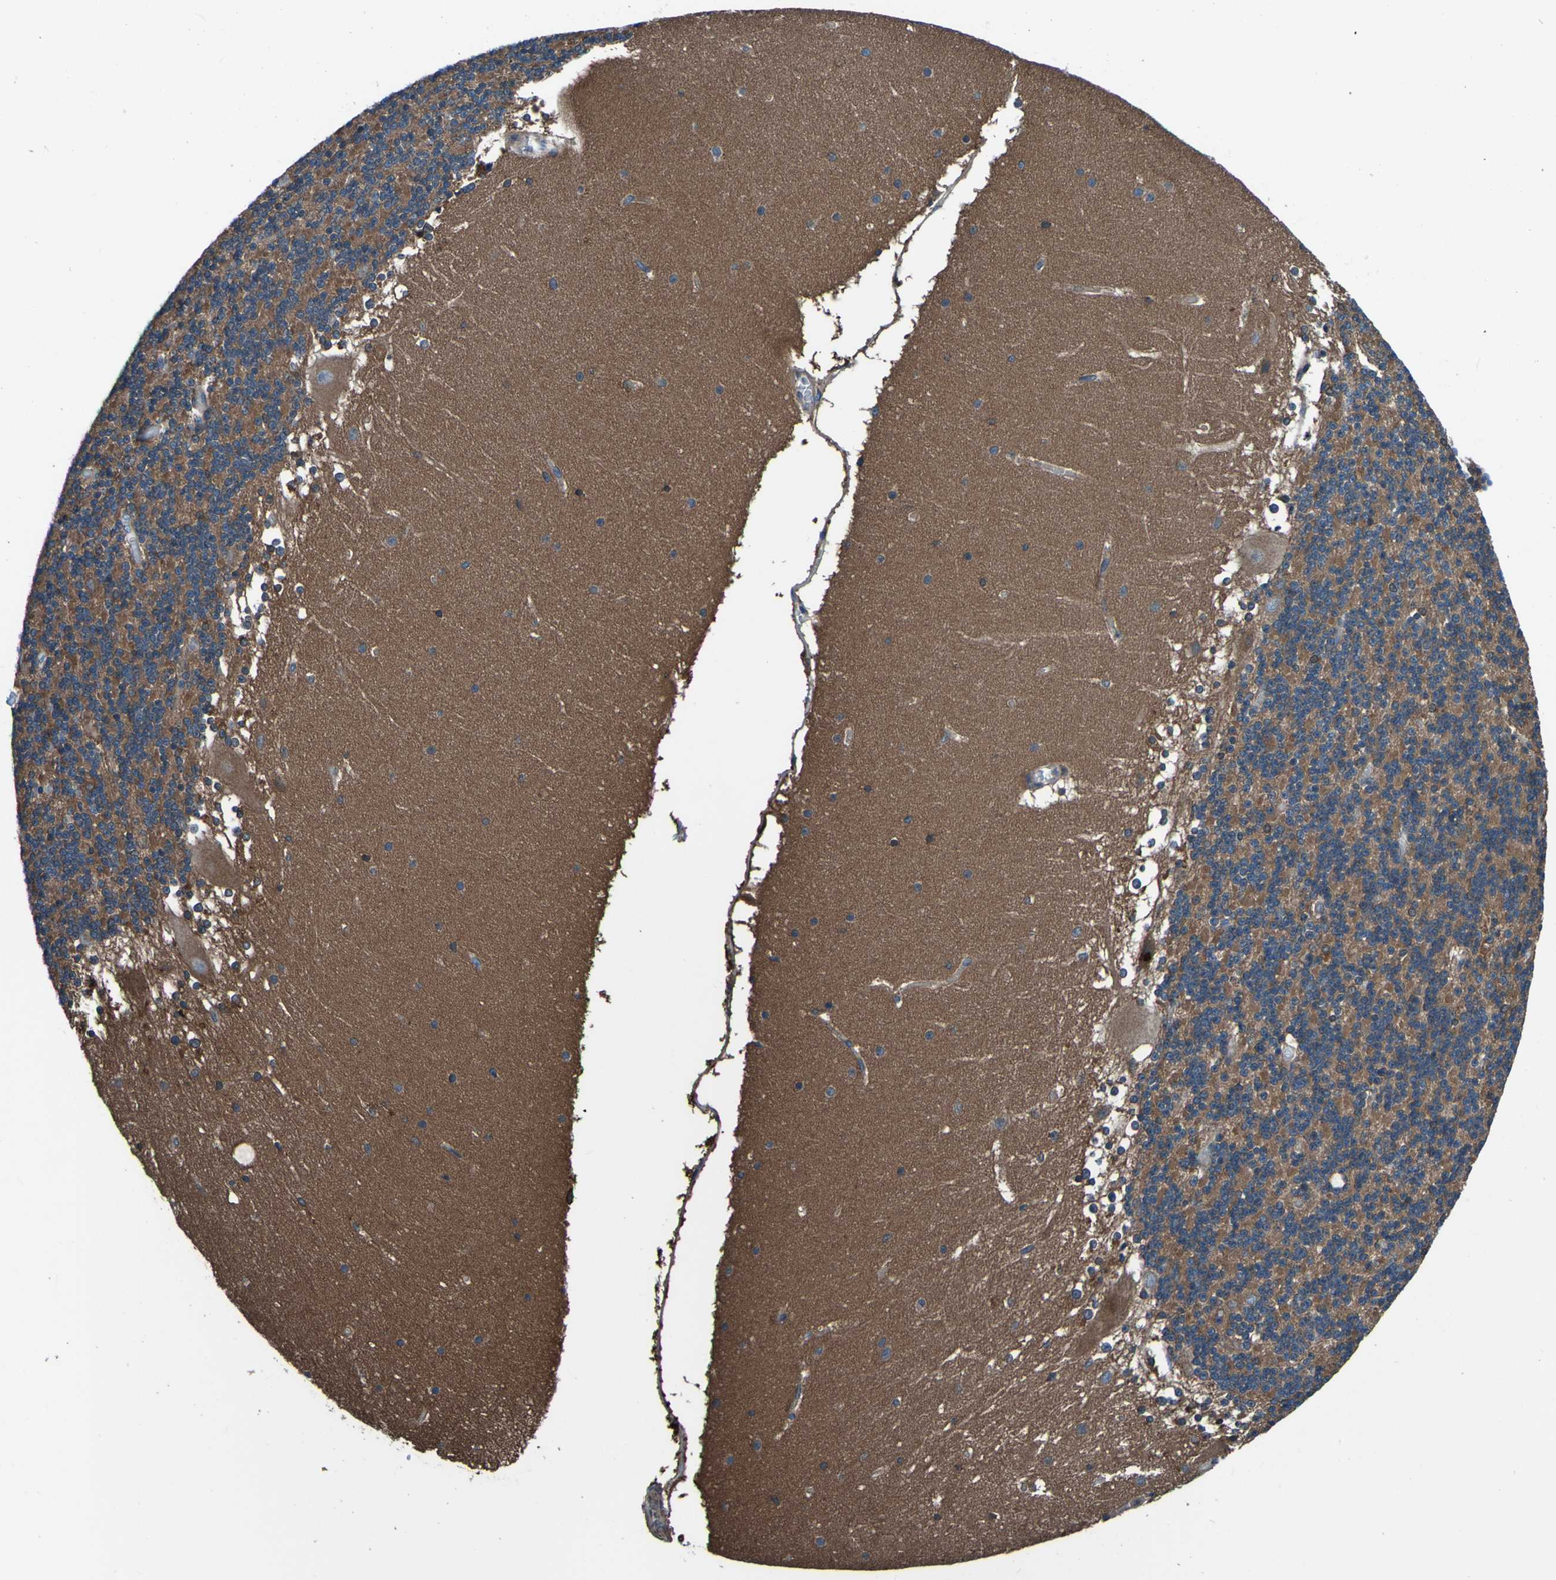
{"staining": {"intensity": "moderate", "quantity": ">75%", "location": "cytoplasmic/membranous"}, "tissue": "cerebellum", "cell_type": "Cells in granular layer", "image_type": "normal", "snomed": [{"axis": "morphology", "description": "Normal tissue, NOS"}, {"axis": "topography", "description": "Cerebellum"}], "caption": "Cerebellum stained with immunohistochemistry demonstrates moderate cytoplasmic/membranous staining in approximately >75% of cells in granular layer.", "gene": "RAB5B", "patient": {"sex": "female", "age": 19}}